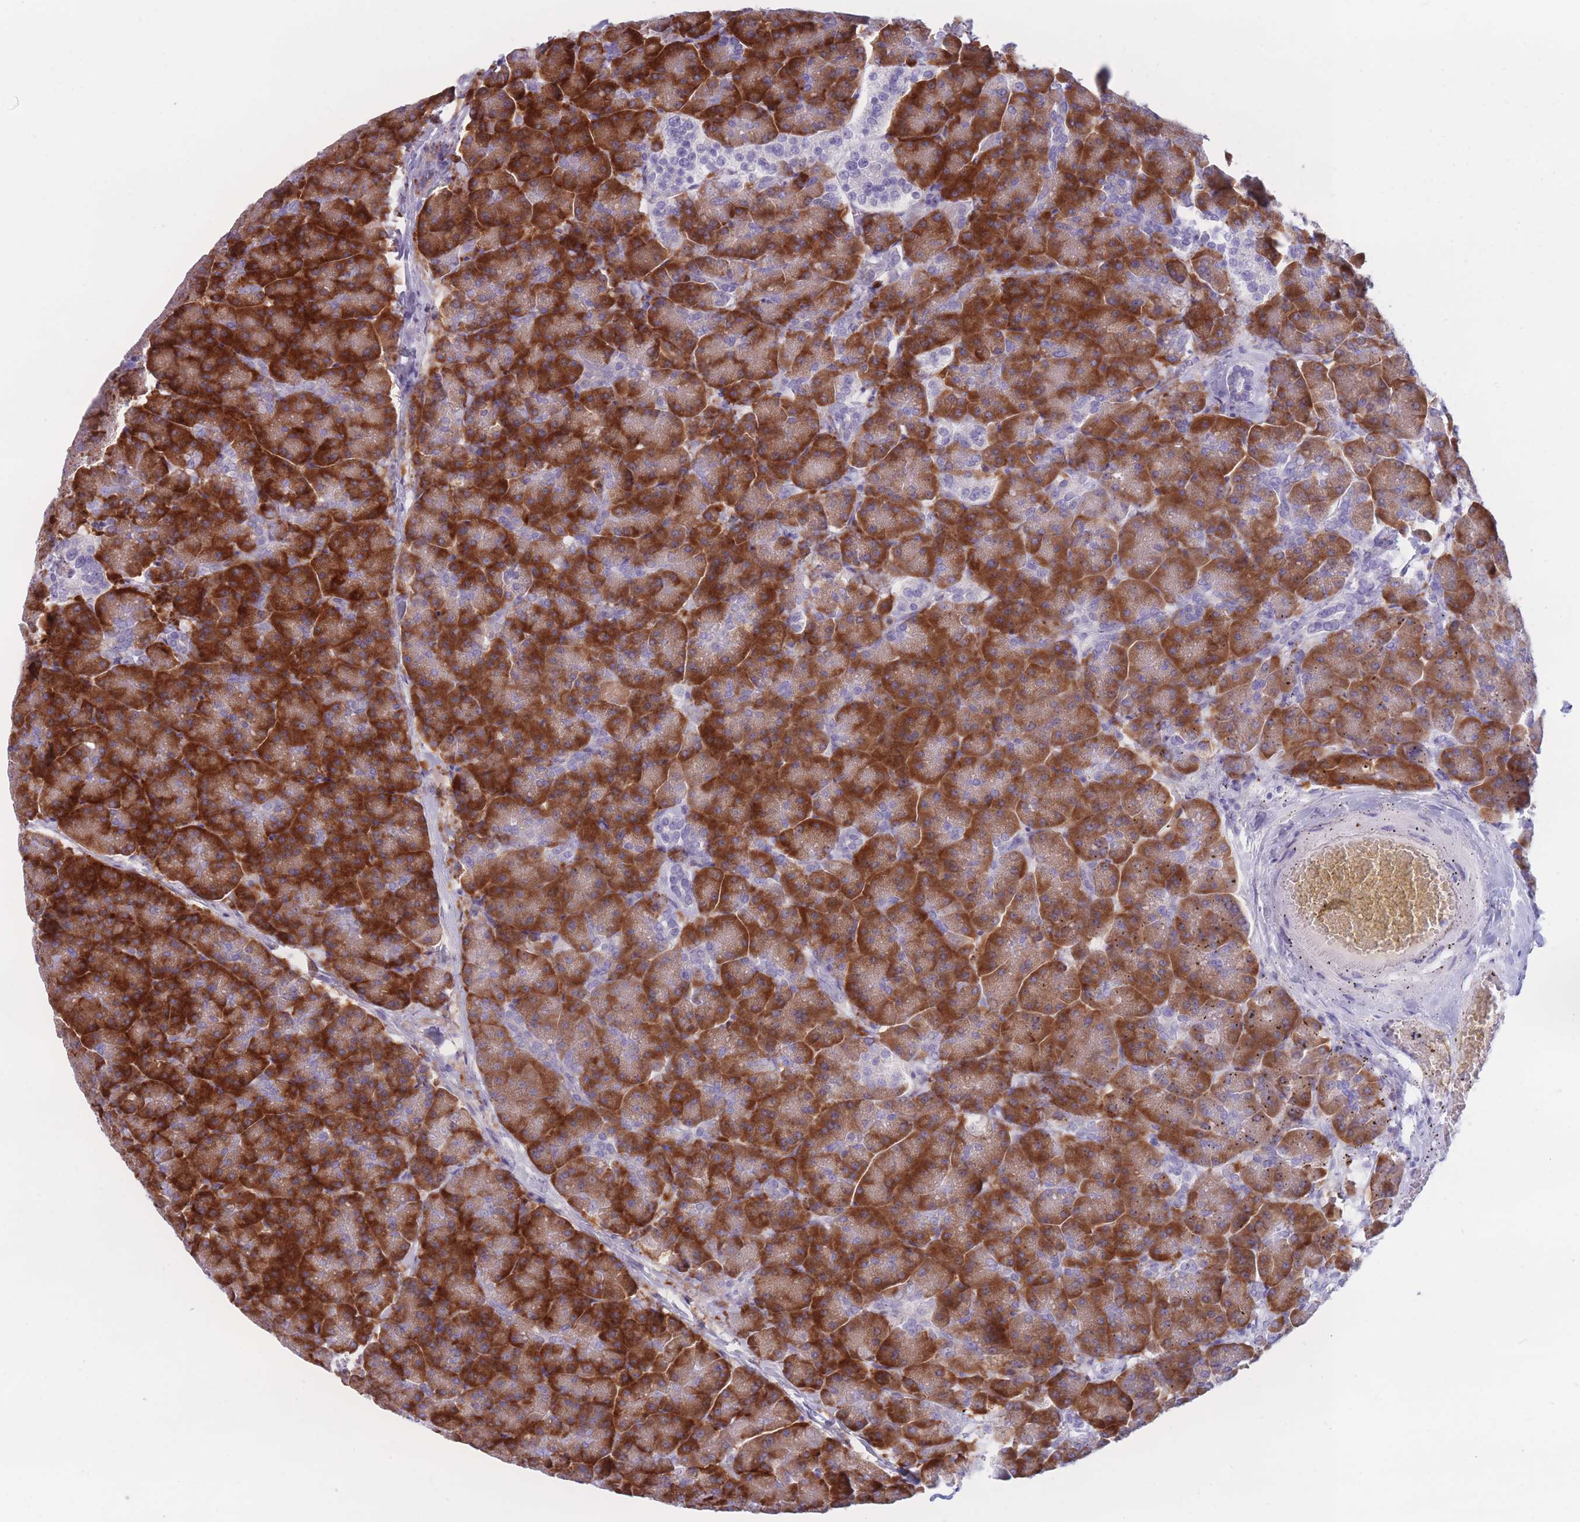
{"staining": {"intensity": "strong", "quantity": ">75%", "location": "cytoplasmic/membranous"}, "tissue": "pancreas", "cell_type": "Exocrine glandular cells", "image_type": "normal", "snomed": [{"axis": "morphology", "description": "Normal tissue, NOS"}, {"axis": "topography", "description": "Pancreas"}, {"axis": "topography", "description": "Peripheral nerve tissue"}], "caption": "Protein expression by immunohistochemistry (IHC) reveals strong cytoplasmic/membranous positivity in about >75% of exocrine glandular cells in benign pancreas. The protein is shown in brown color, while the nuclei are stained blue.", "gene": "COL27A1", "patient": {"sex": "male", "age": 54}}